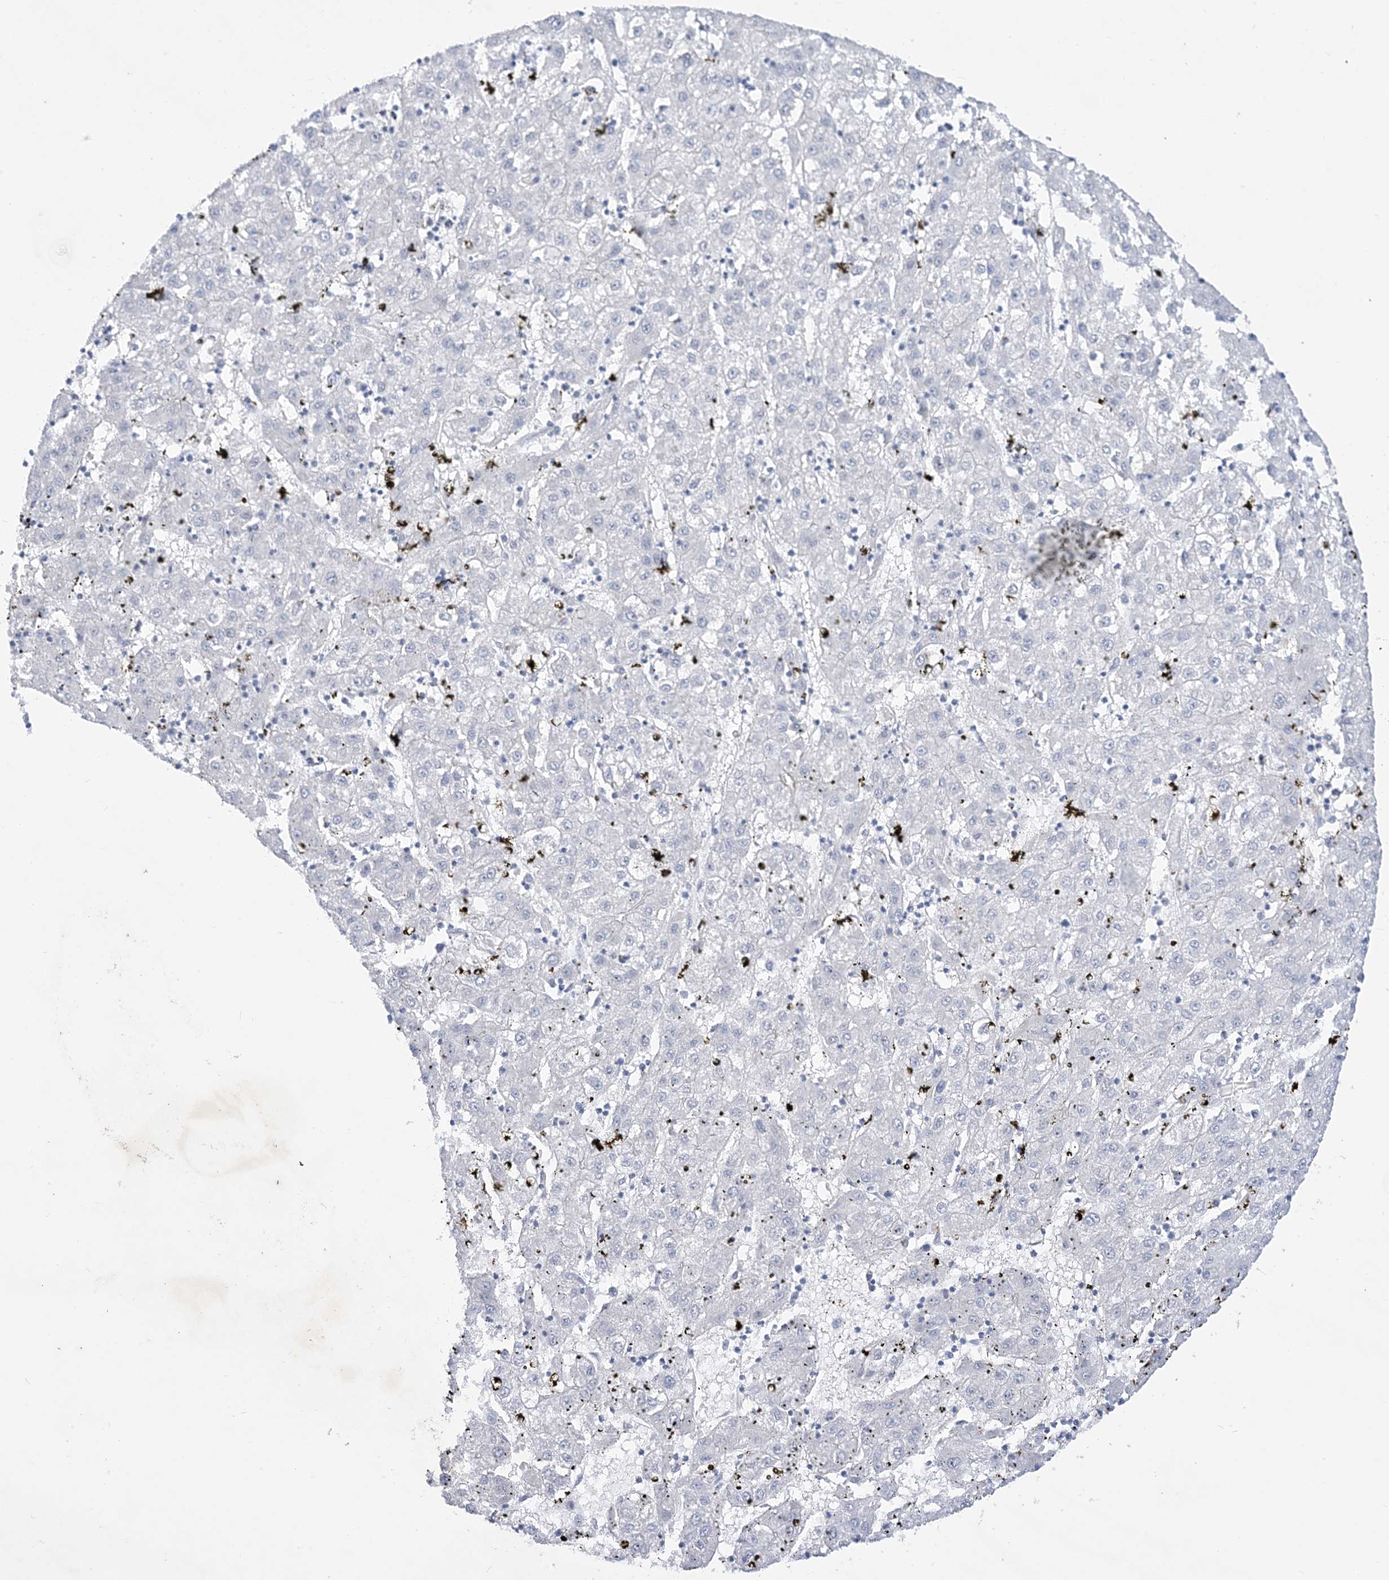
{"staining": {"intensity": "negative", "quantity": "none", "location": "none"}, "tissue": "liver cancer", "cell_type": "Tumor cells", "image_type": "cancer", "snomed": [{"axis": "morphology", "description": "Carcinoma, Hepatocellular, NOS"}, {"axis": "topography", "description": "Liver"}], "caption": "High power microscopy photomicrograph of an immunohistochemistry (IHC) photomicrograph of hepatocellular carcinoma (liver), revealing no significant expression in tumor cells.", "gene": "B3GNT7", "patient": {"sex": "male", "age": 72}}